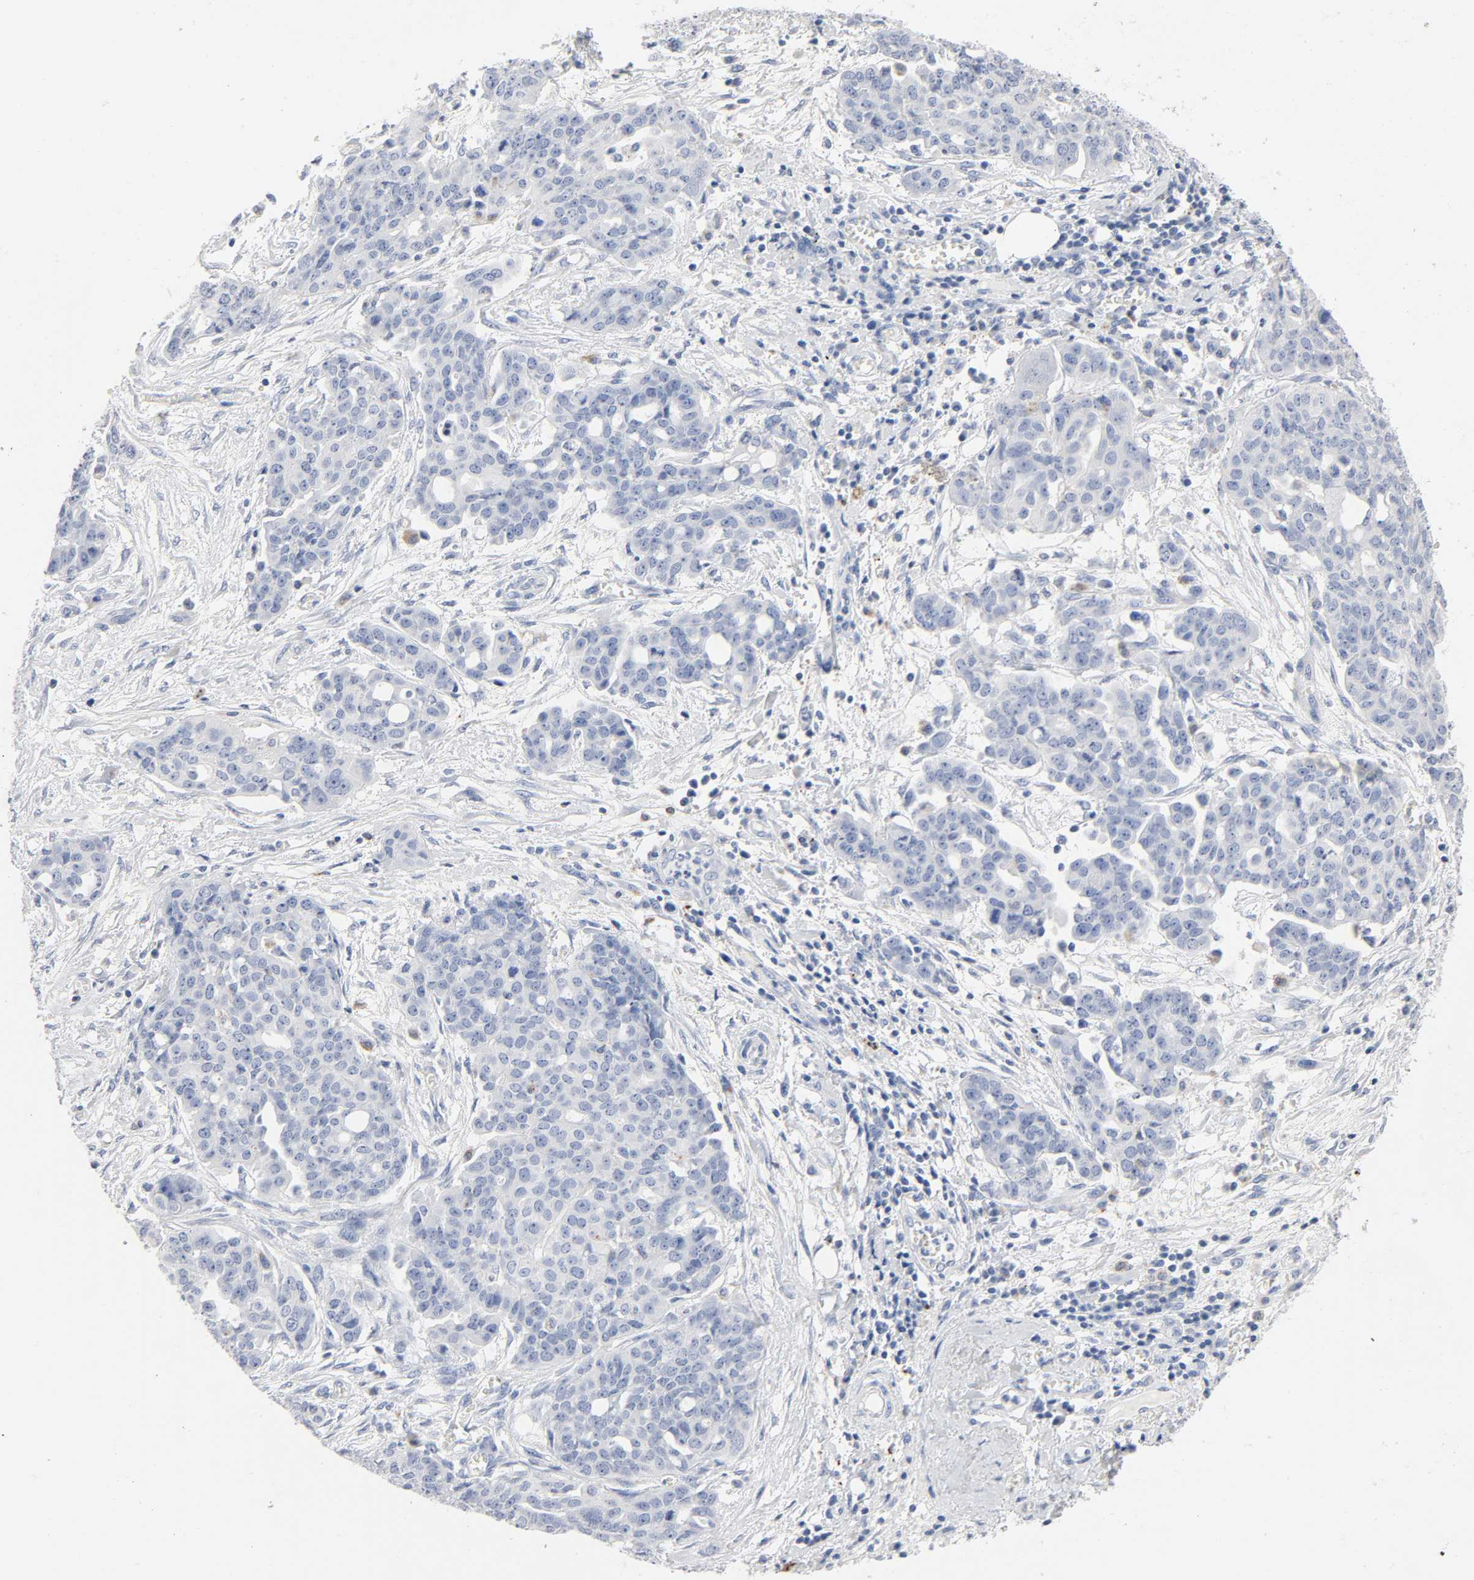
{"staining": {"intensity": "negative", "quantity": "none", "location": "none"}, "tissue": "ovarian cancer", "cell_type": "Tumor cells", "image_type": "cancer", "snomed": [{"axis": "morphology", "description": "Cystadenocarcinoma, serous, NOS"}, {"axis": "topography", "description": "Soft tissue"}, {"axis": "topography", "description": "Ovary"}], "caption": "An image of serous cystadenocarcinoma (ovarian) stained for a protein reveals no brown staining in tumor cells.", "gene": "PLP1", "patient": {"sex": "female", "age": 57}}